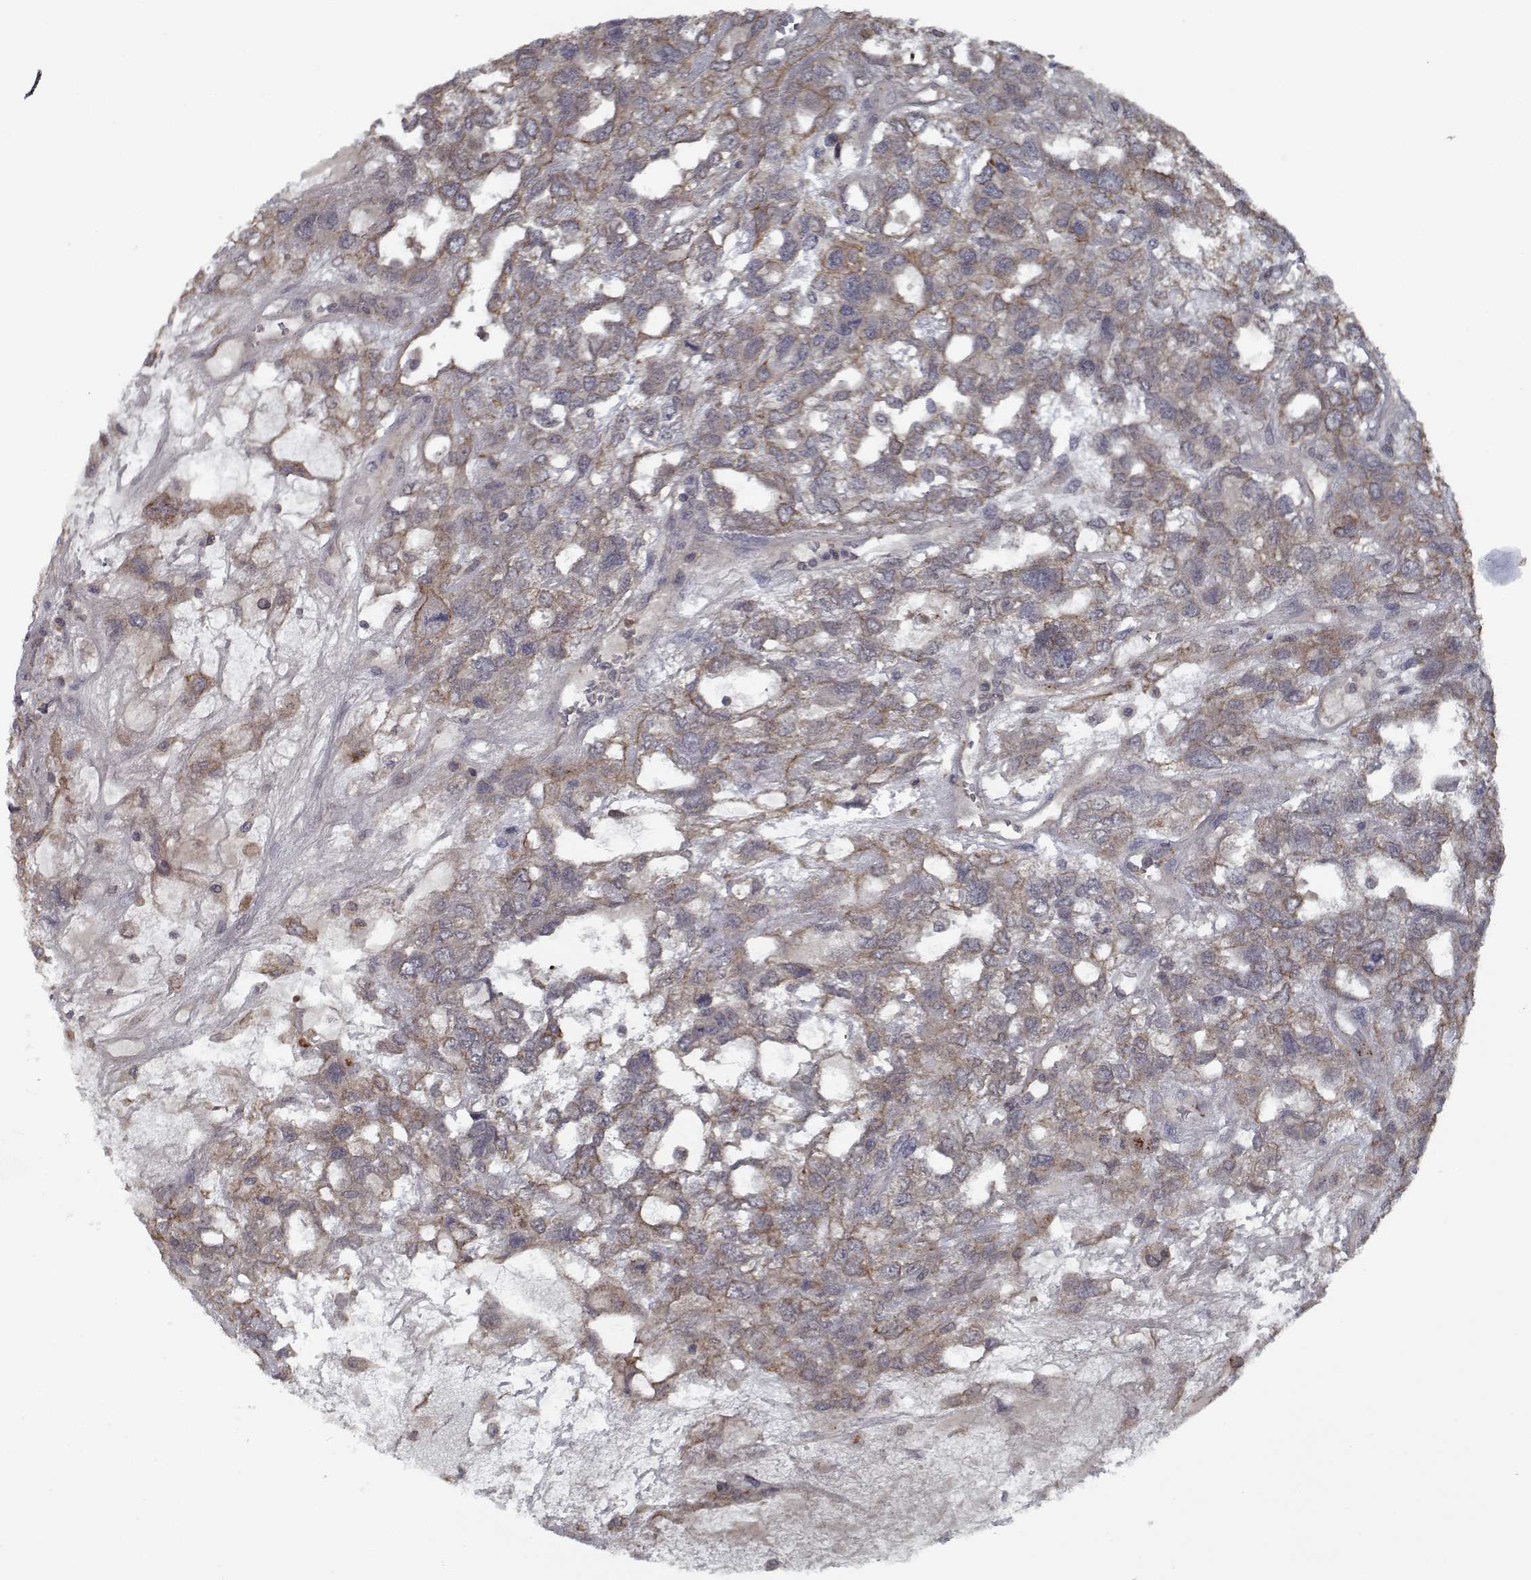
{"staining": {"intensity": "moderate", "quantity": "25%-75%", "location": "cytoplasmic/membranous"}, "tissue": "testis cancer", "cell_type": "Tumor cells", "image_type": "cancer", "snomed": [{"axis": "morphology", "description": "Seminoma, NOS"}, {"axis": "topography", "description": "Testis"}], "caption": "Human testis seminoma stained with a protein marker shows moderate staining in tumor cells.", "gene": "NLK", "patient": {"sex": "male", "age": 52}}